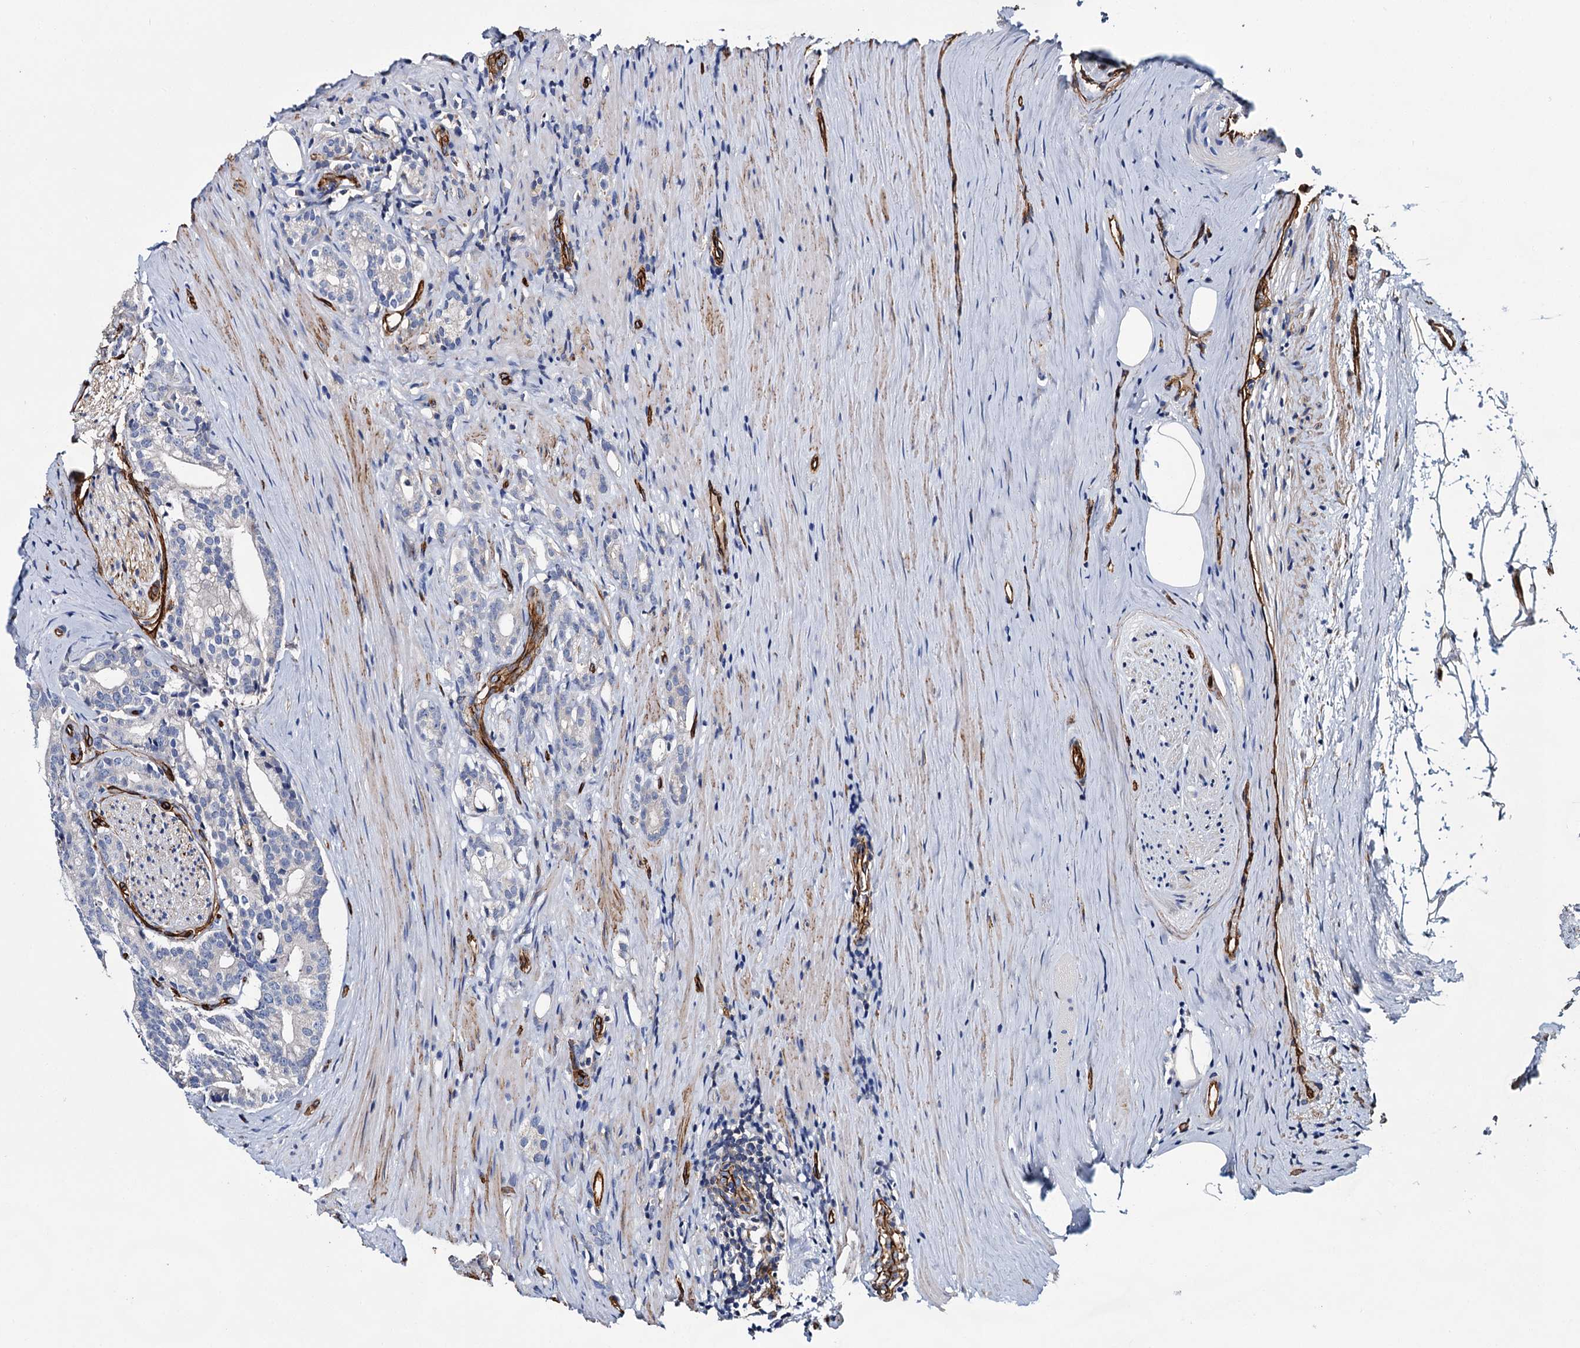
{"staining": {"intensity": "negative", "quantity": "none", "location": "none"}, "tissue": "prostate cancer", "cell_type": "Tumor cells", "image_type": "cancer", "snomed": [{"axis": "morphology", "description": "Adenocarcinoma, Low grade"}, {"axis": "topography", "description": "Prostate"}], "caption": "Immunohistochemical staining of prostate adenocarcinoma (low-grade) exhibits no significant staining in tumor cells.", "gene": "CACNA1C", "patient": {"sex": "male", "age": 71}}